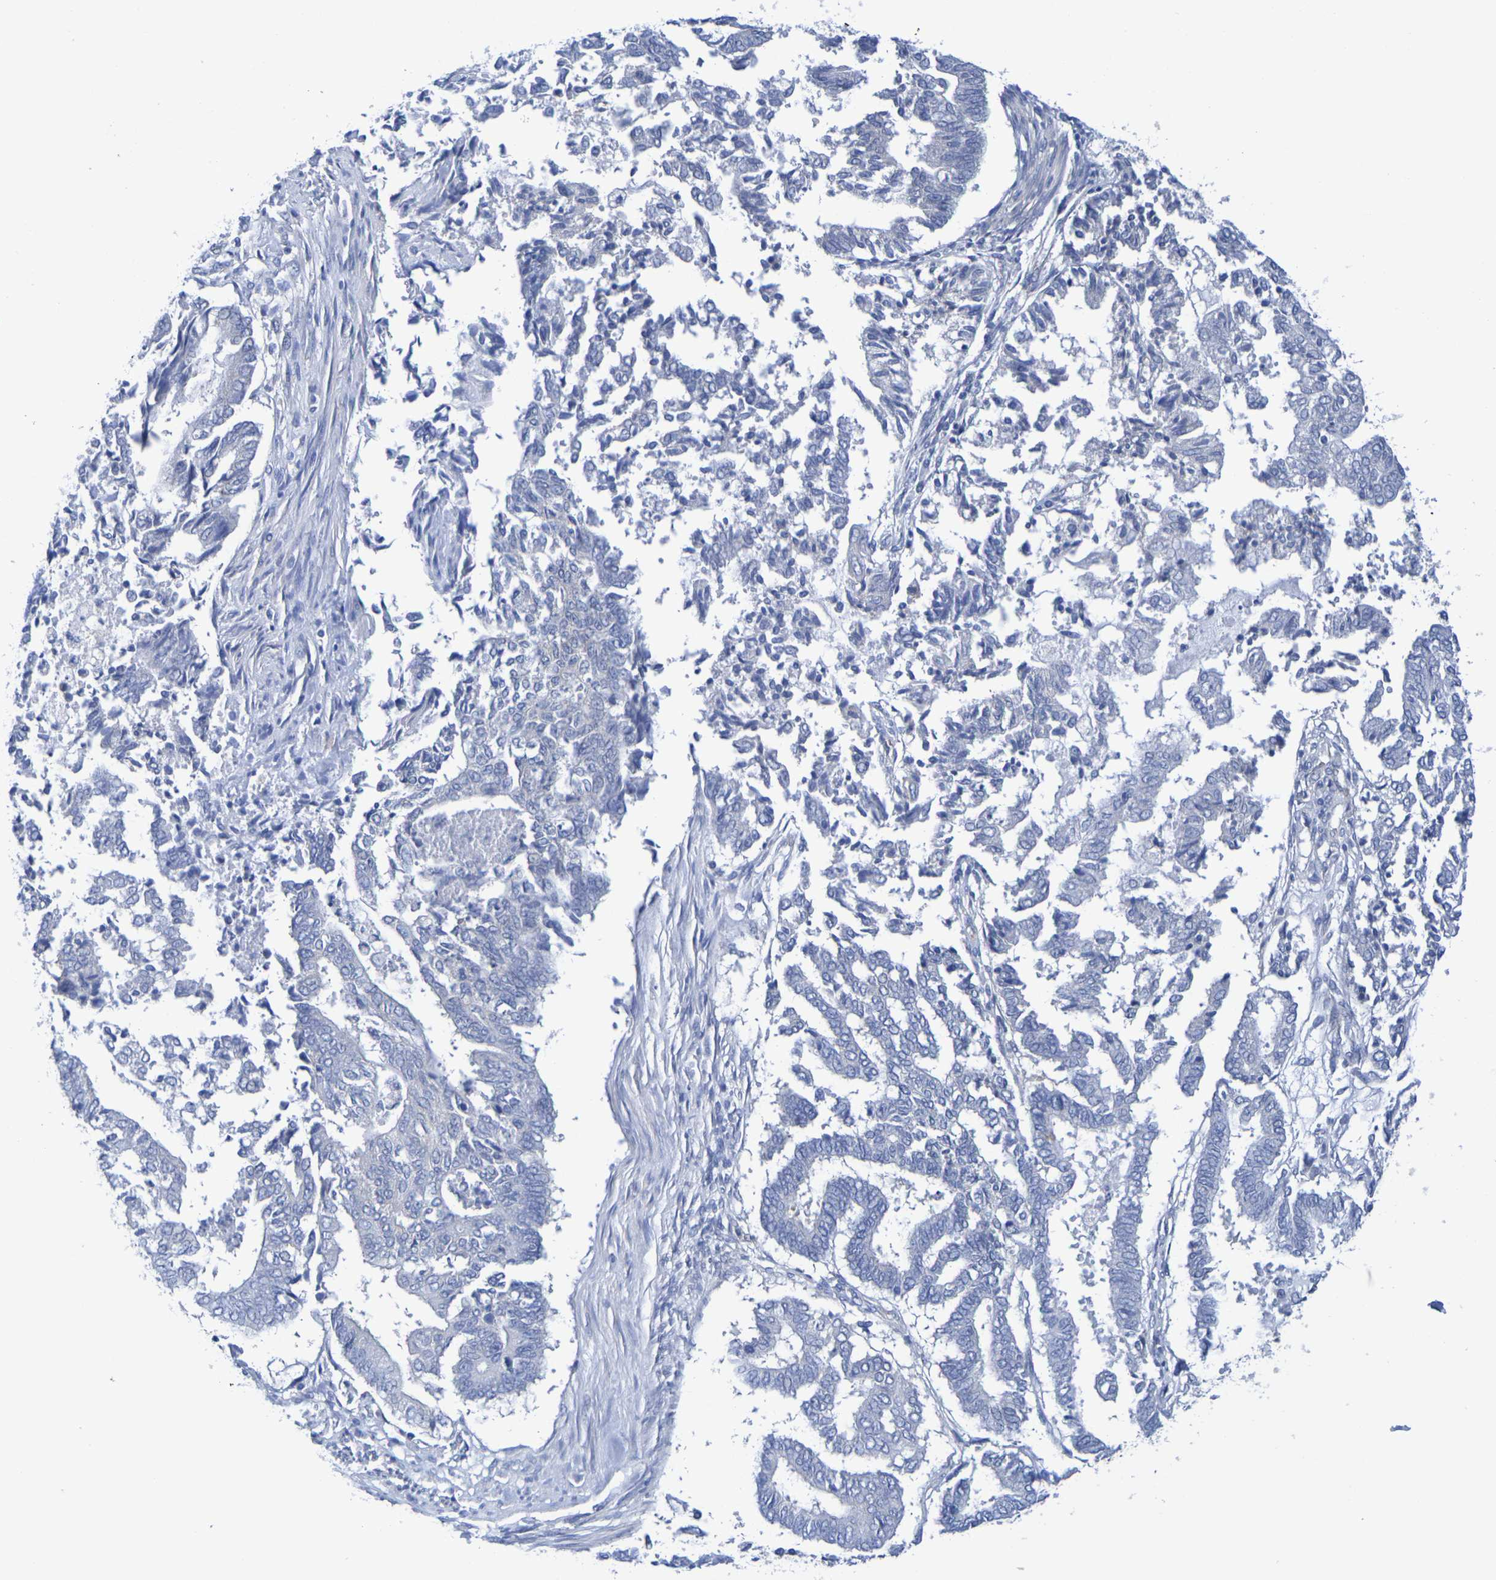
{"staining": {"intensity": "negative", "quantity": "none", "location": "none"}, "tissue": "endometrial cancer", "cell_type": "Tumor cells", "image_type": "cancer", "snomed": [{"axis": "morphology", "description": "Necrosis, NOS"}, {"axis": "morphology", "description": "Adenocarcinoma, NOS"}, {"axis": "topography", "description": "Endometrium"}], "caption": "Protein analysis of adenocarcinoma (endometrial) demonstrates no significant positivity in tumor cells. The staining is performed using DAB (3,3'-diaminobenzidine) brown chromogen with nuclei counter-stained in using hematoxylin.", "gene": "TMCC3", "patient": {"sex": "female", "age": 79}}